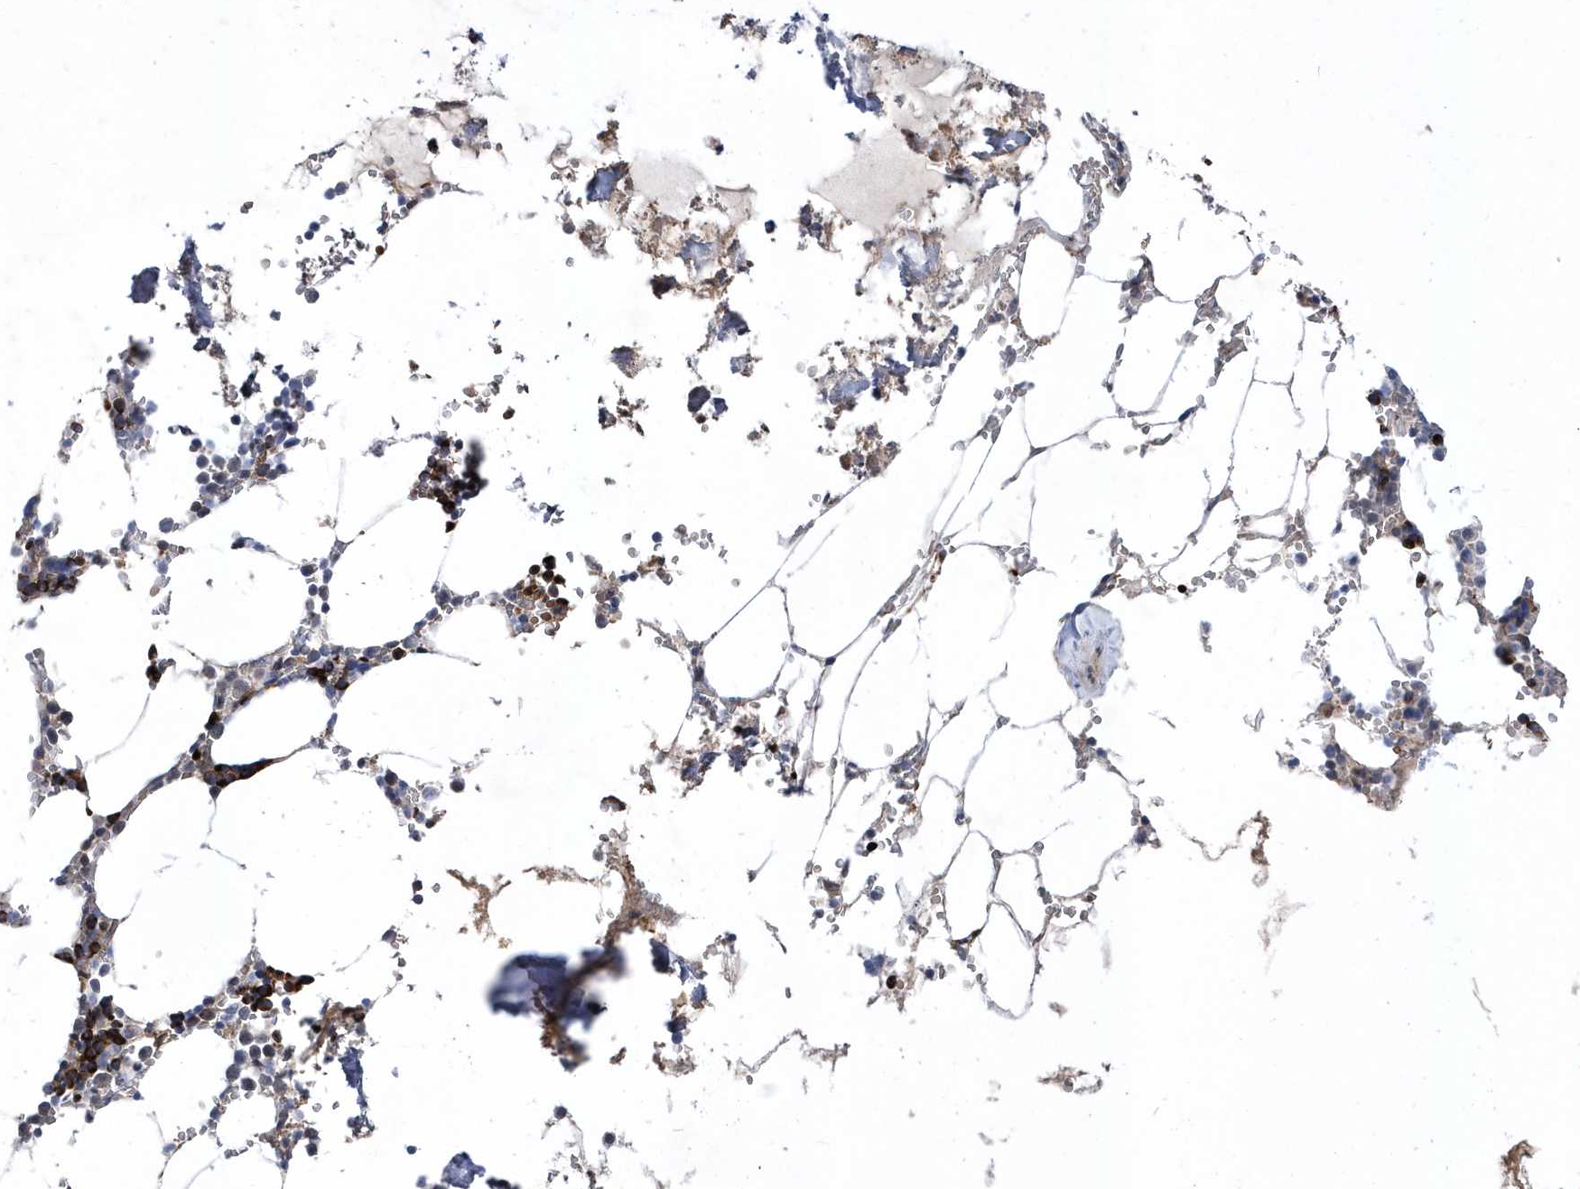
{"staining": {"intensity": "strong", "quantity": "<25%", "location": "cytoplasmic/membranous"}, "tissue": "bone marrow", "cell_type": "Hematopoietic cells", "image_type": "normal", "snomed": [{"axis": "morphology", "description": "Normal tissue, NOS"}, {"axis": "topography", "description": "Bone marrow"}], "caption": "Immunohistochemistry (DAB) staining of unremarkable human bone marrow reveals strong cytoplasmic/membranous protein positivity in approximately <25% of hematopoietic cells.", "gene": "ZNF875", "patient": {"sex": "male", "age": 70}}